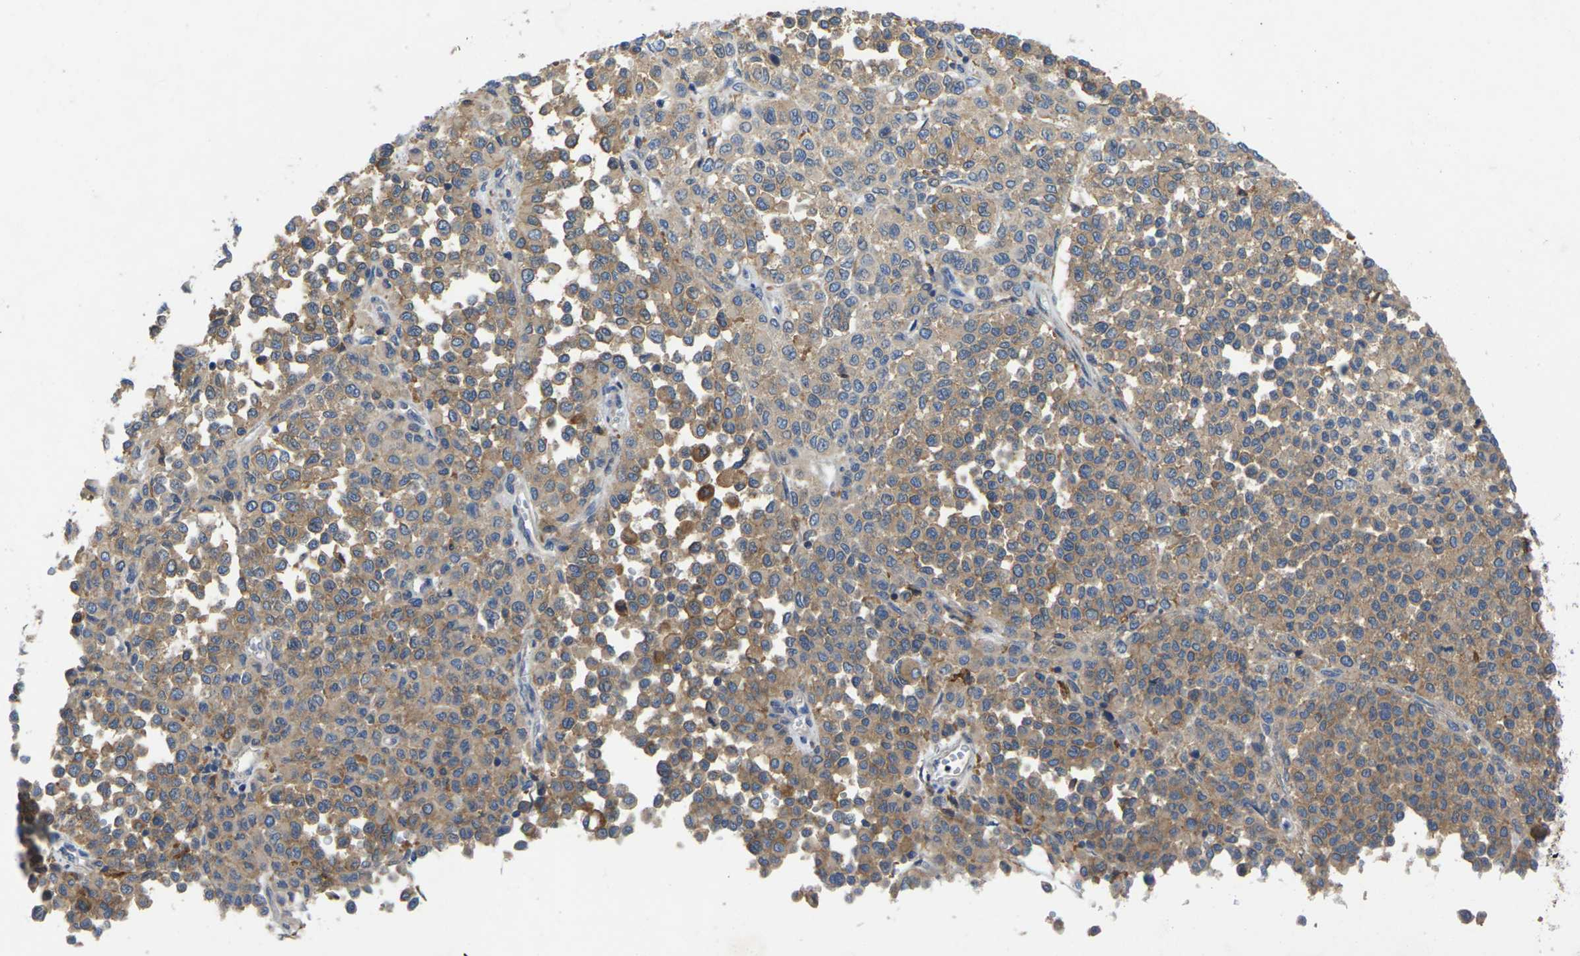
{"staining": {"intensity": "moderate", "quantity": ">75%", "location": "cytoplasmic/membranous"}, "tissue": "melanoma", "cell_type": "Tumor cells", "image_type": "cancer", "snomed": [{"axis": "morphology", "description": "Malignant melanoma, Metastatic site"}, {"axis": "topography", "description": "Pancreas"}], "caption": "Human melanoma stained for a protein (brown) reveals moderate cytoplasmic/membranous positive staining in approximately >75% of tumor cells.", "gene": "SCNN1A", "patient": {"sex": "female", "age": 30}}